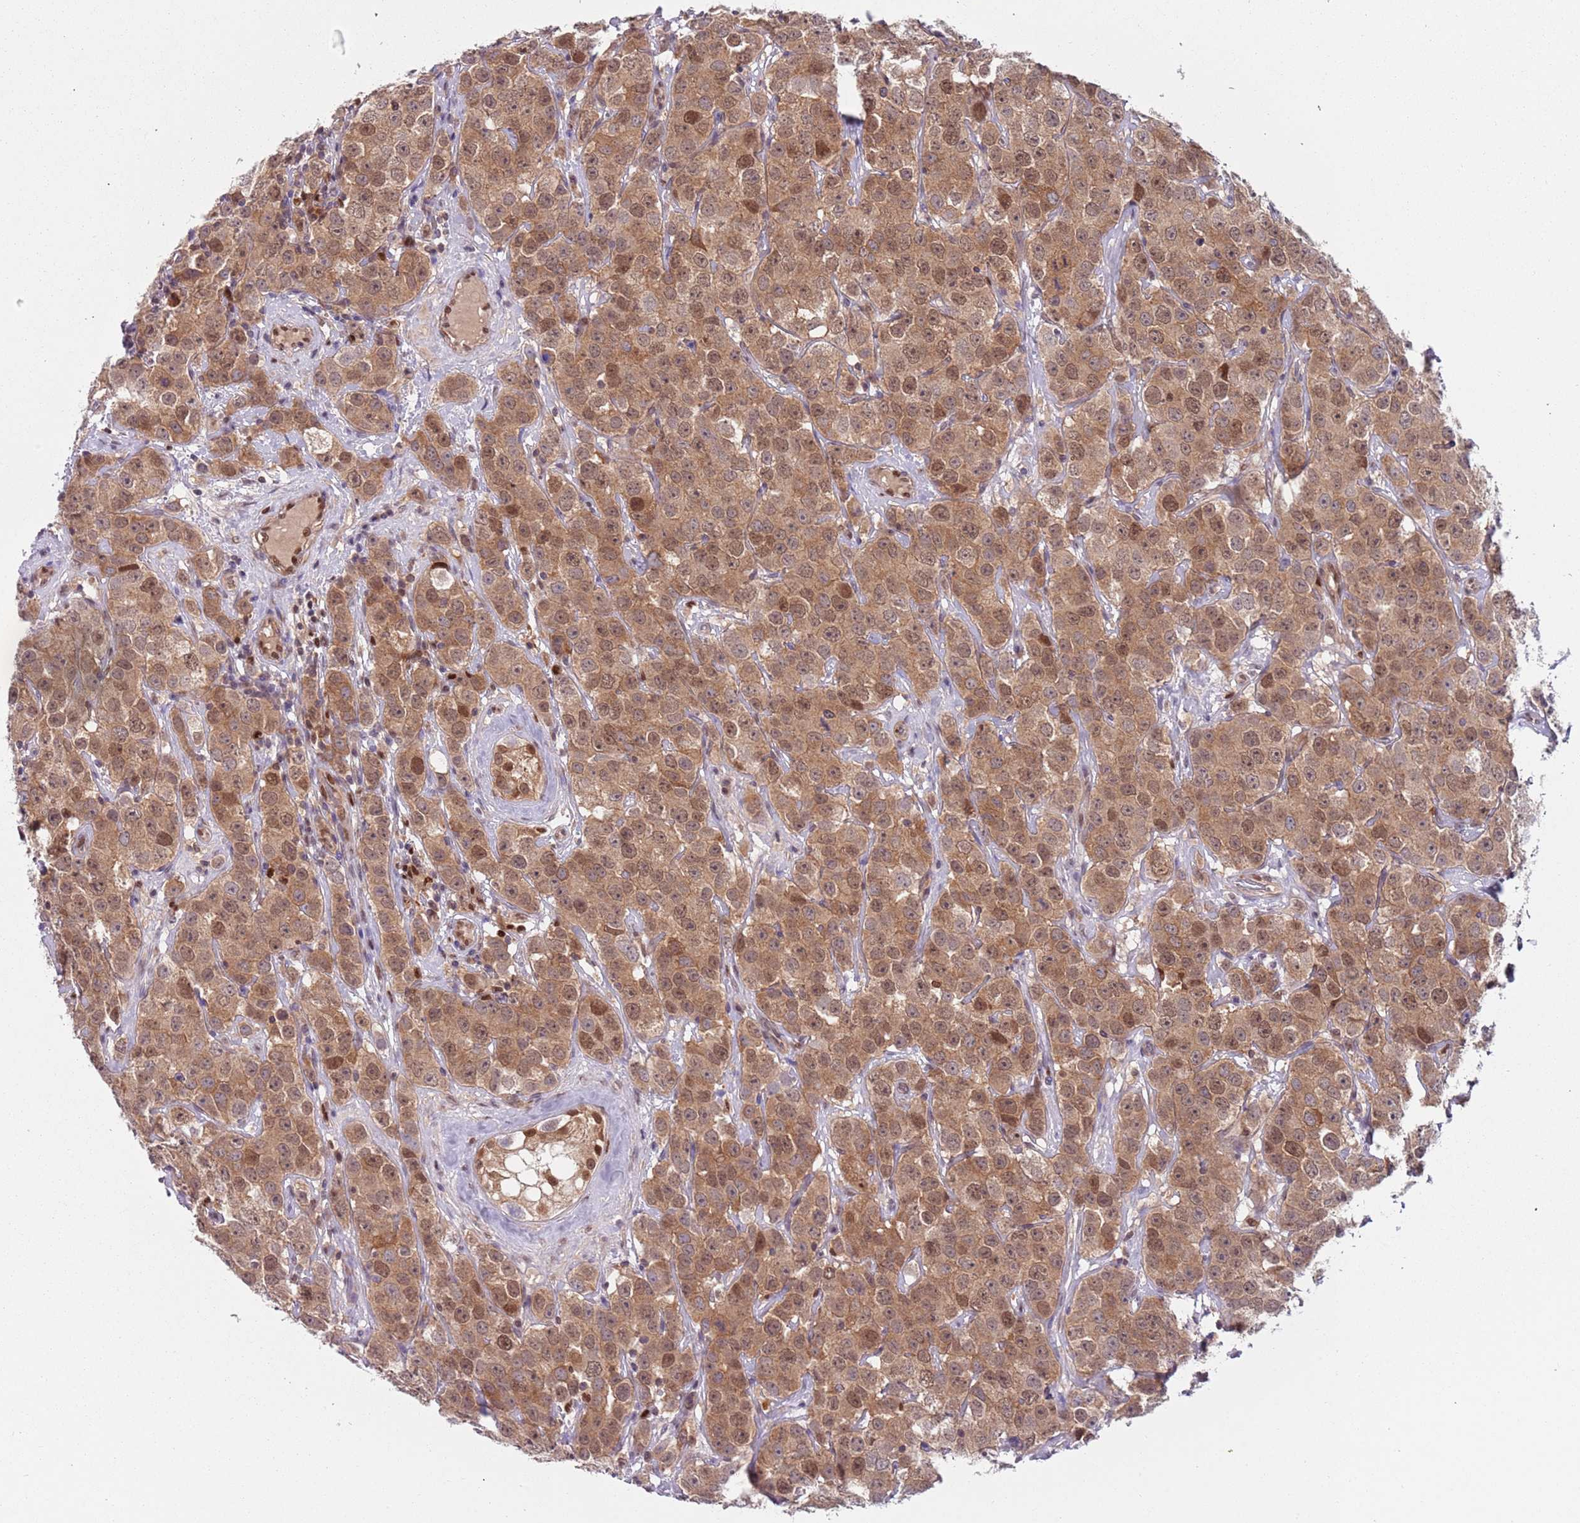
{"staining": {"intensity": "moderate", "quantity": ">75%", "location": "cytoplasmic/membranous,nuclear"}, "tissue": "testis cancer", "cell_type": "Tumor cells", "image_type": "cancer", "snomed": [{"axis": "morphology", "description": "Seminoma, NOS"}, {"axis": "topography", "description": "Testis"}], "caption": "About >75% of tumor cells in human testis cancer (seminoma) demonstrate moderate cytoplasmic/membranous and nuclear protein expression as visualized by brown immunohistochemical staining.", "gene": "RMND5B", "patient": {"sex": "male", "age": 28}}